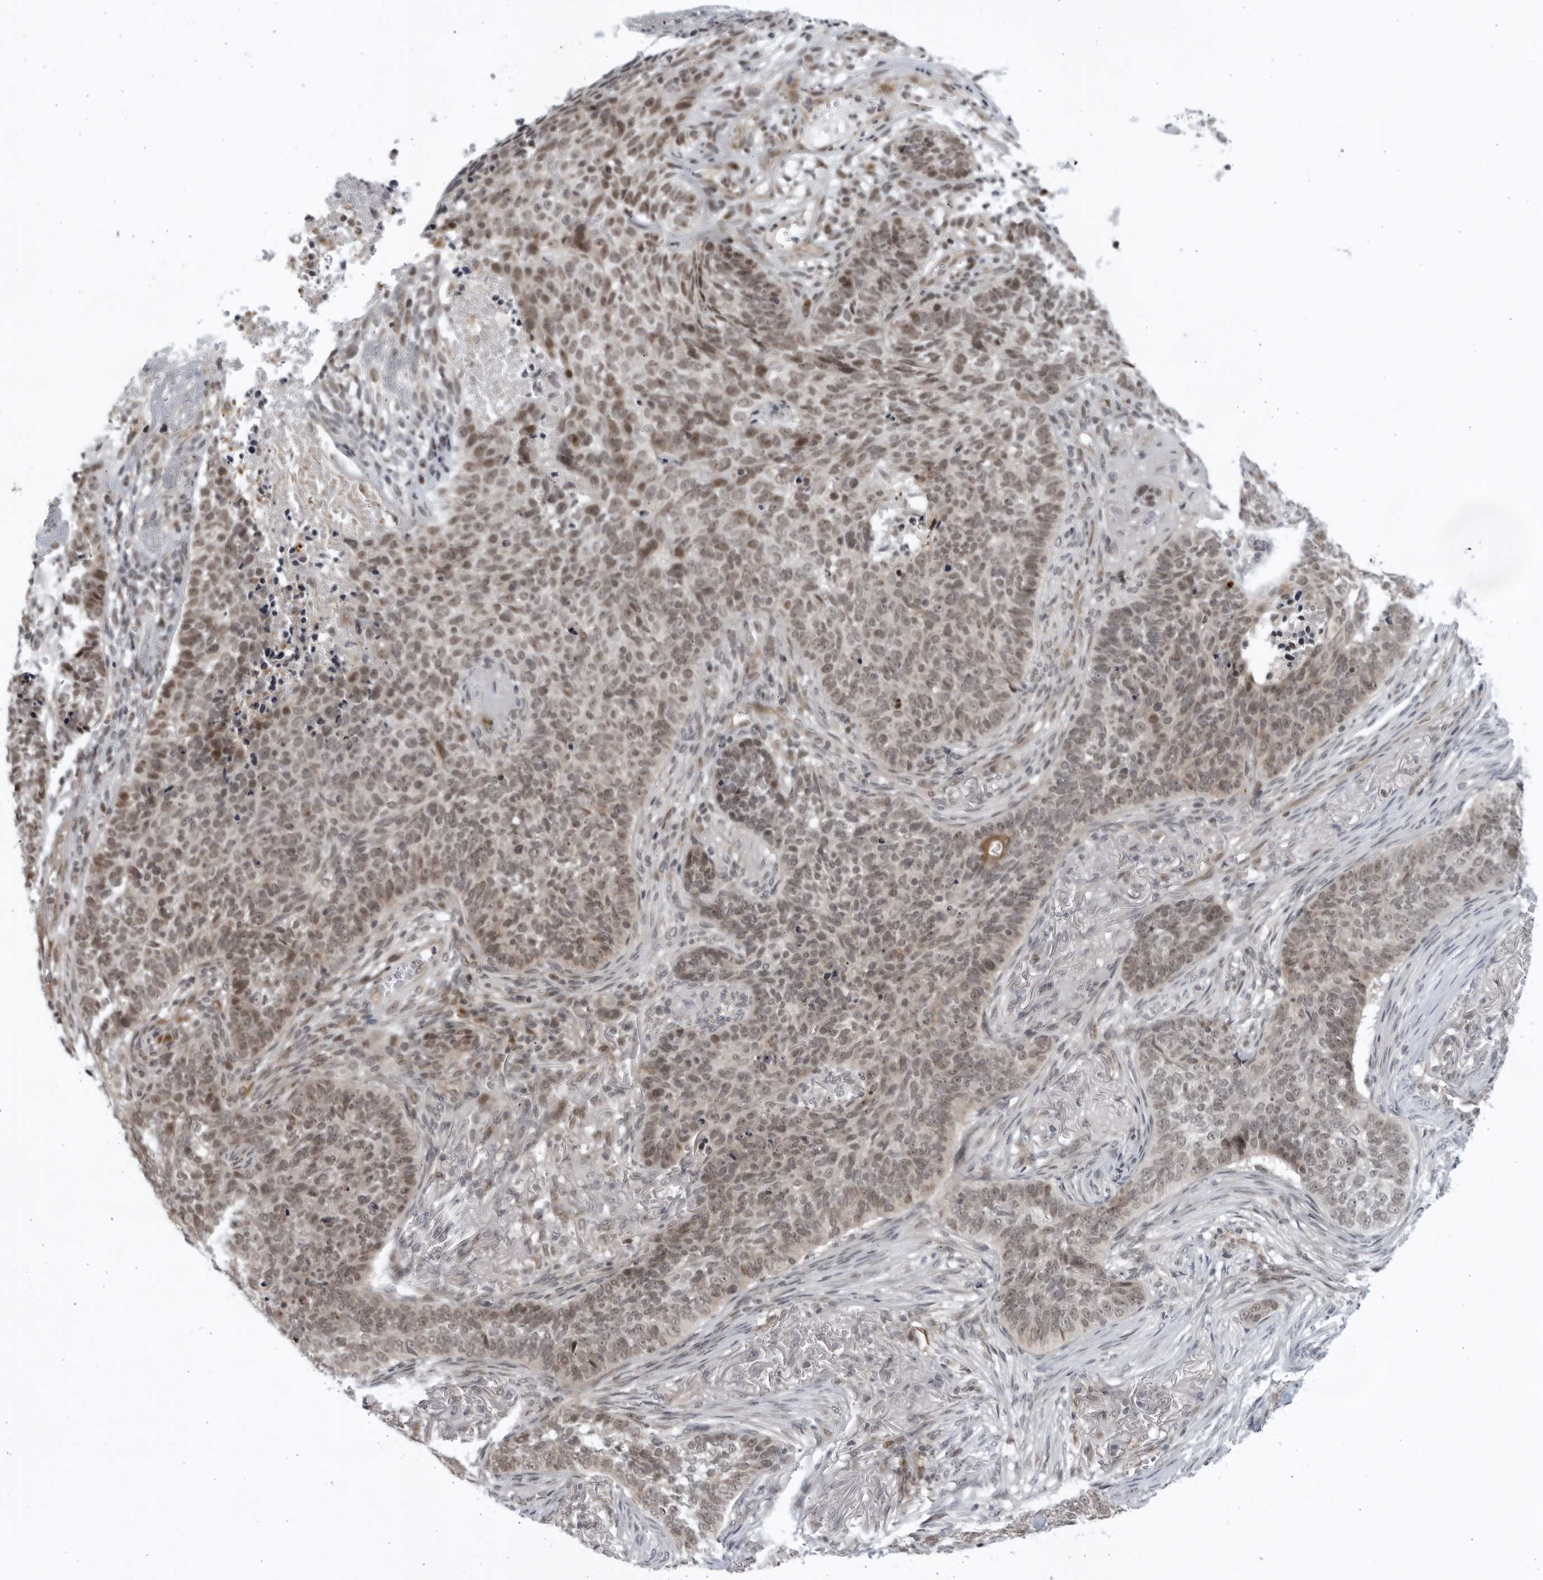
{"staining": {"intensity": "weak", "quantity": ">75%", "location": "nuclear"}, "tissue": "skin cancer", "cell_type": "Tumor cells", "image_type": "cancer", "snomed": [{"axis": "morphology", "description": "Basal cell carcinoma"}, {"axis": "topography", "description": "Skin"}], "caption": "IHC micrograph of human skin cancer stained for a protein (brown), which displays low levels of weak nuclear staining in approximately >75% of tumor cells.", "gene": "ITGB3BP", "patient": {"sex": "male", "age": 85}}